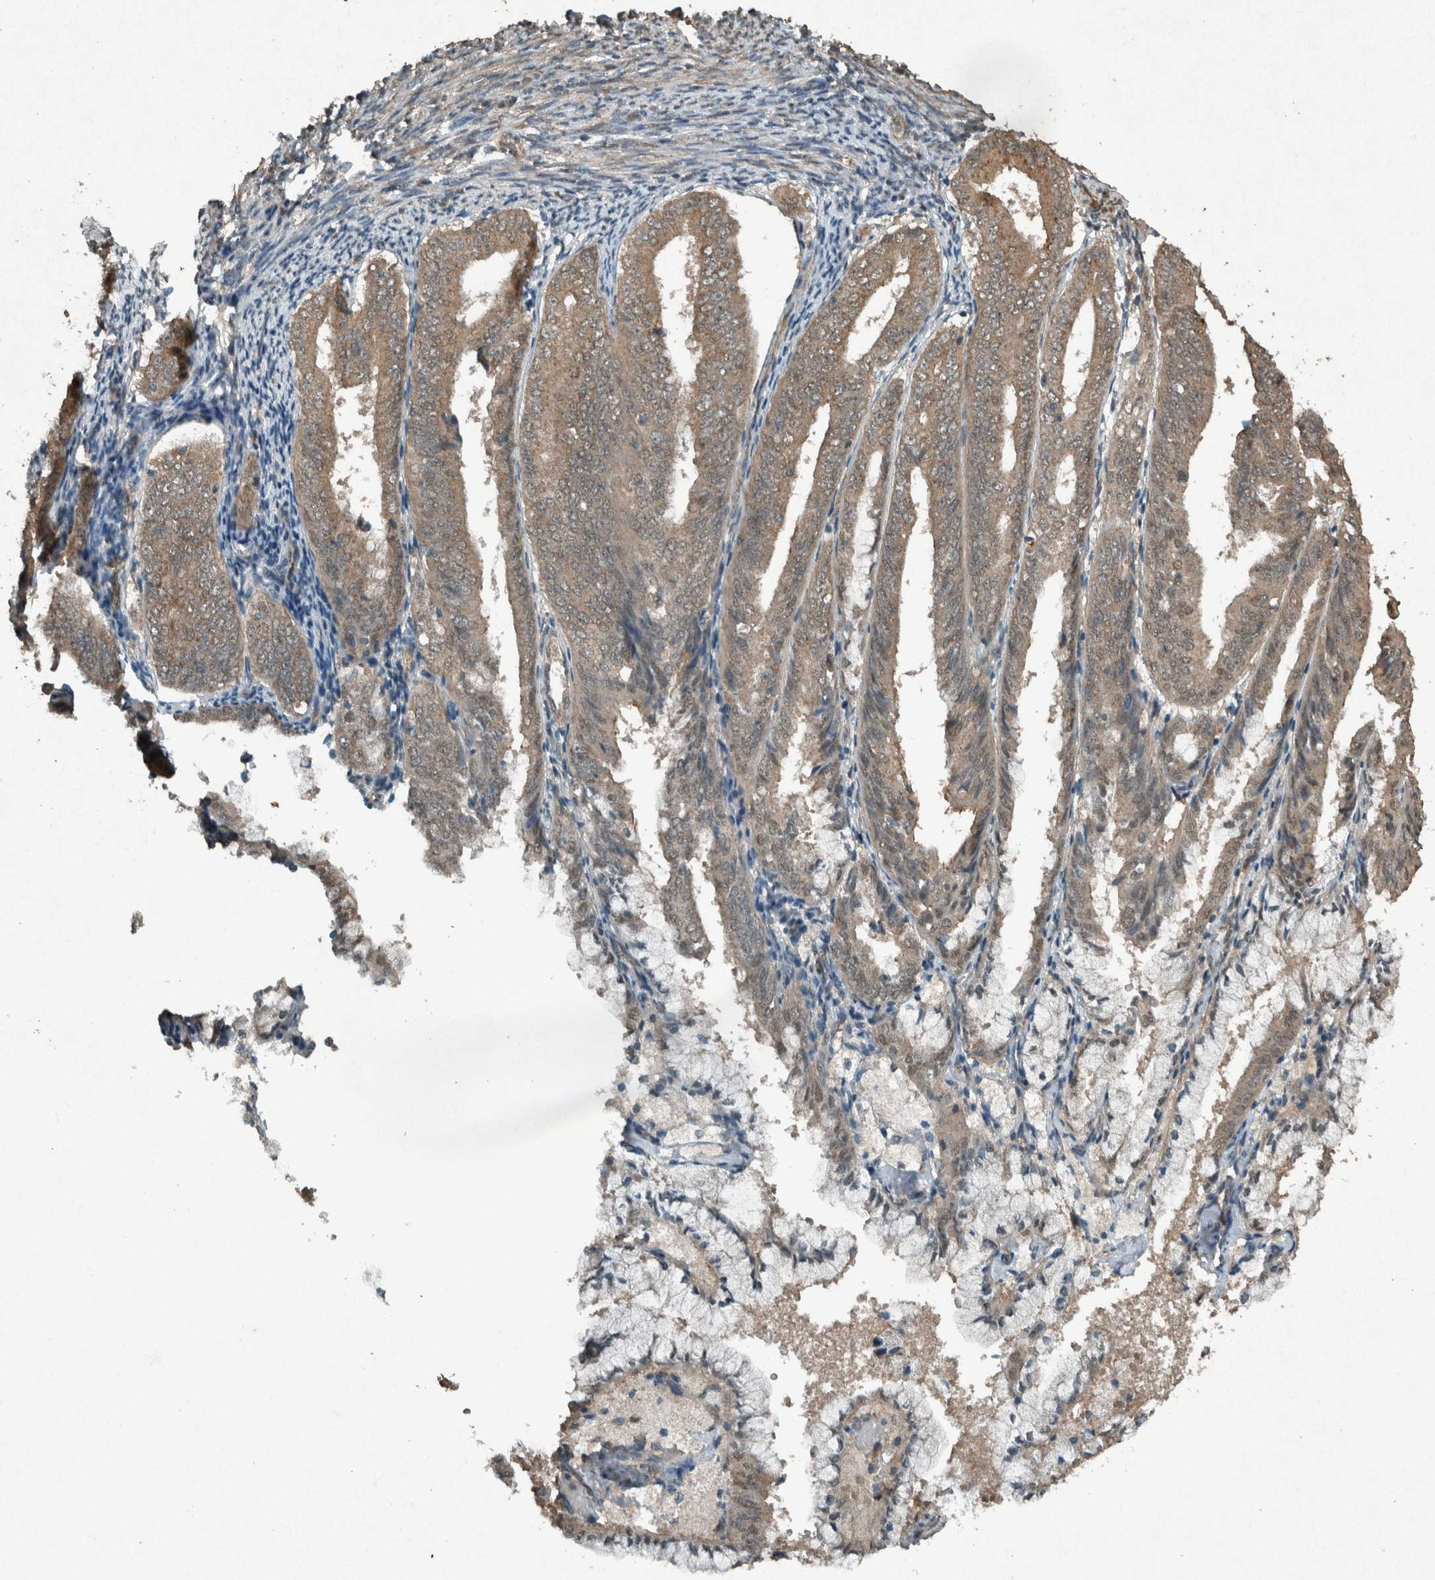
{"staining": {"intensity": "moderate", "quantity": "25%-75%", "location": "cytoplasmic/membranous"}, "tissue": "endometrial cancer", "cell_type": "Tumor cells", "image_type": "cancer", "snomed": [{"axis": "morphology", "description": "Adenocarcinoma, NOS"}, {"axis": "topography", "description": "Endometrium"}], "caption": "Human endometrial adenocarcinoma stained for a protein (brown) displays moderate cytoplasmic/membranous positive expression in about 25%-75% of tumor cells.", "gene": "ARHGEF12", "patient": {"sex": "female", "age": 63}}